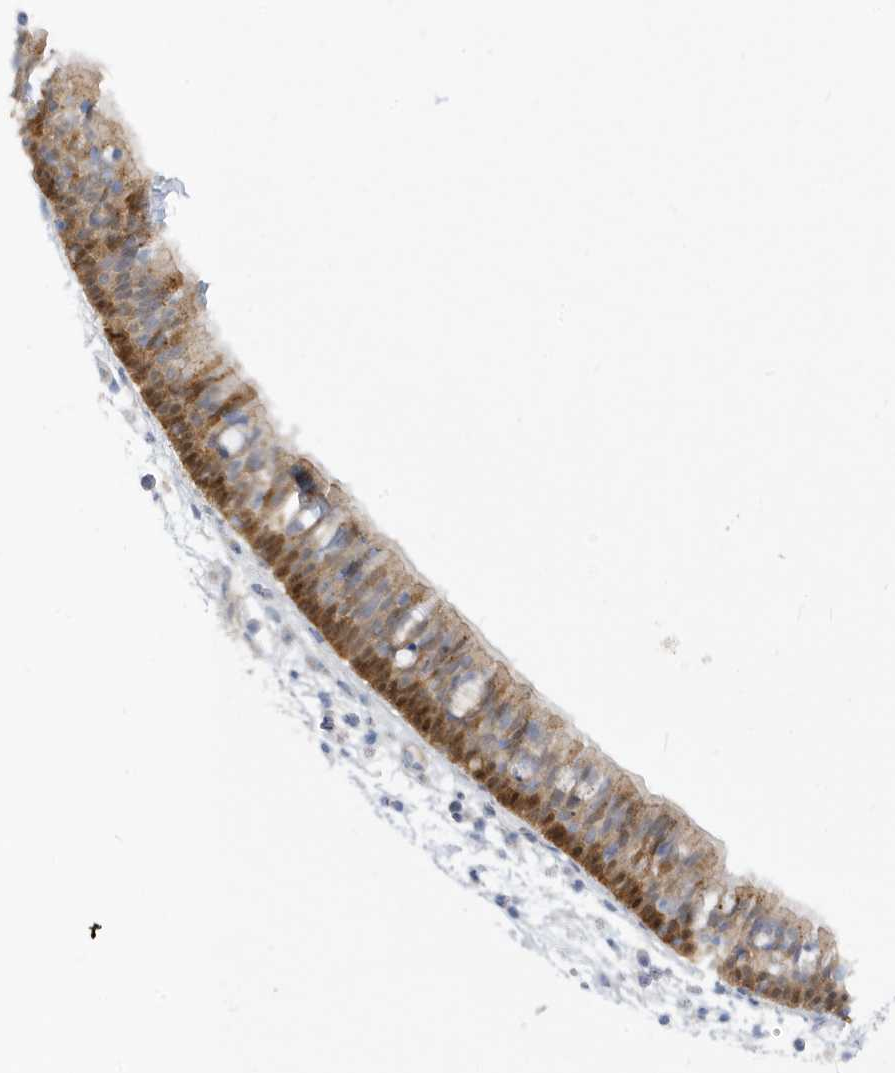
{"staining": {"intensity": "moderate", "quantity": ">75%", "location": "cytoplasmic/membranous"}, "tissue": "nasopharynx", "cell_type": "Respiratory epithelial cells", "image_type": "normal", "snomed": [{"axis": "morphology", "description": "Normal tissue, NOS"}, {"axis": "morphology", "description": "Inflammation, NOS"}, {"axis": "morphology", "description": "Malignant melanoma, Metastatic site"}, {"axis": "topography", "description": "Nasopharynx"}], "caption": "This is a histology image of immunohistochemistry (IHC) staining of unremarkable nasopharynx, which shows moderate expression in the cytoplasmic/membranous of respiratory epithelial cells.", "gene": "ATP13A5", "patient": {"sex": "male", "age": 70}}